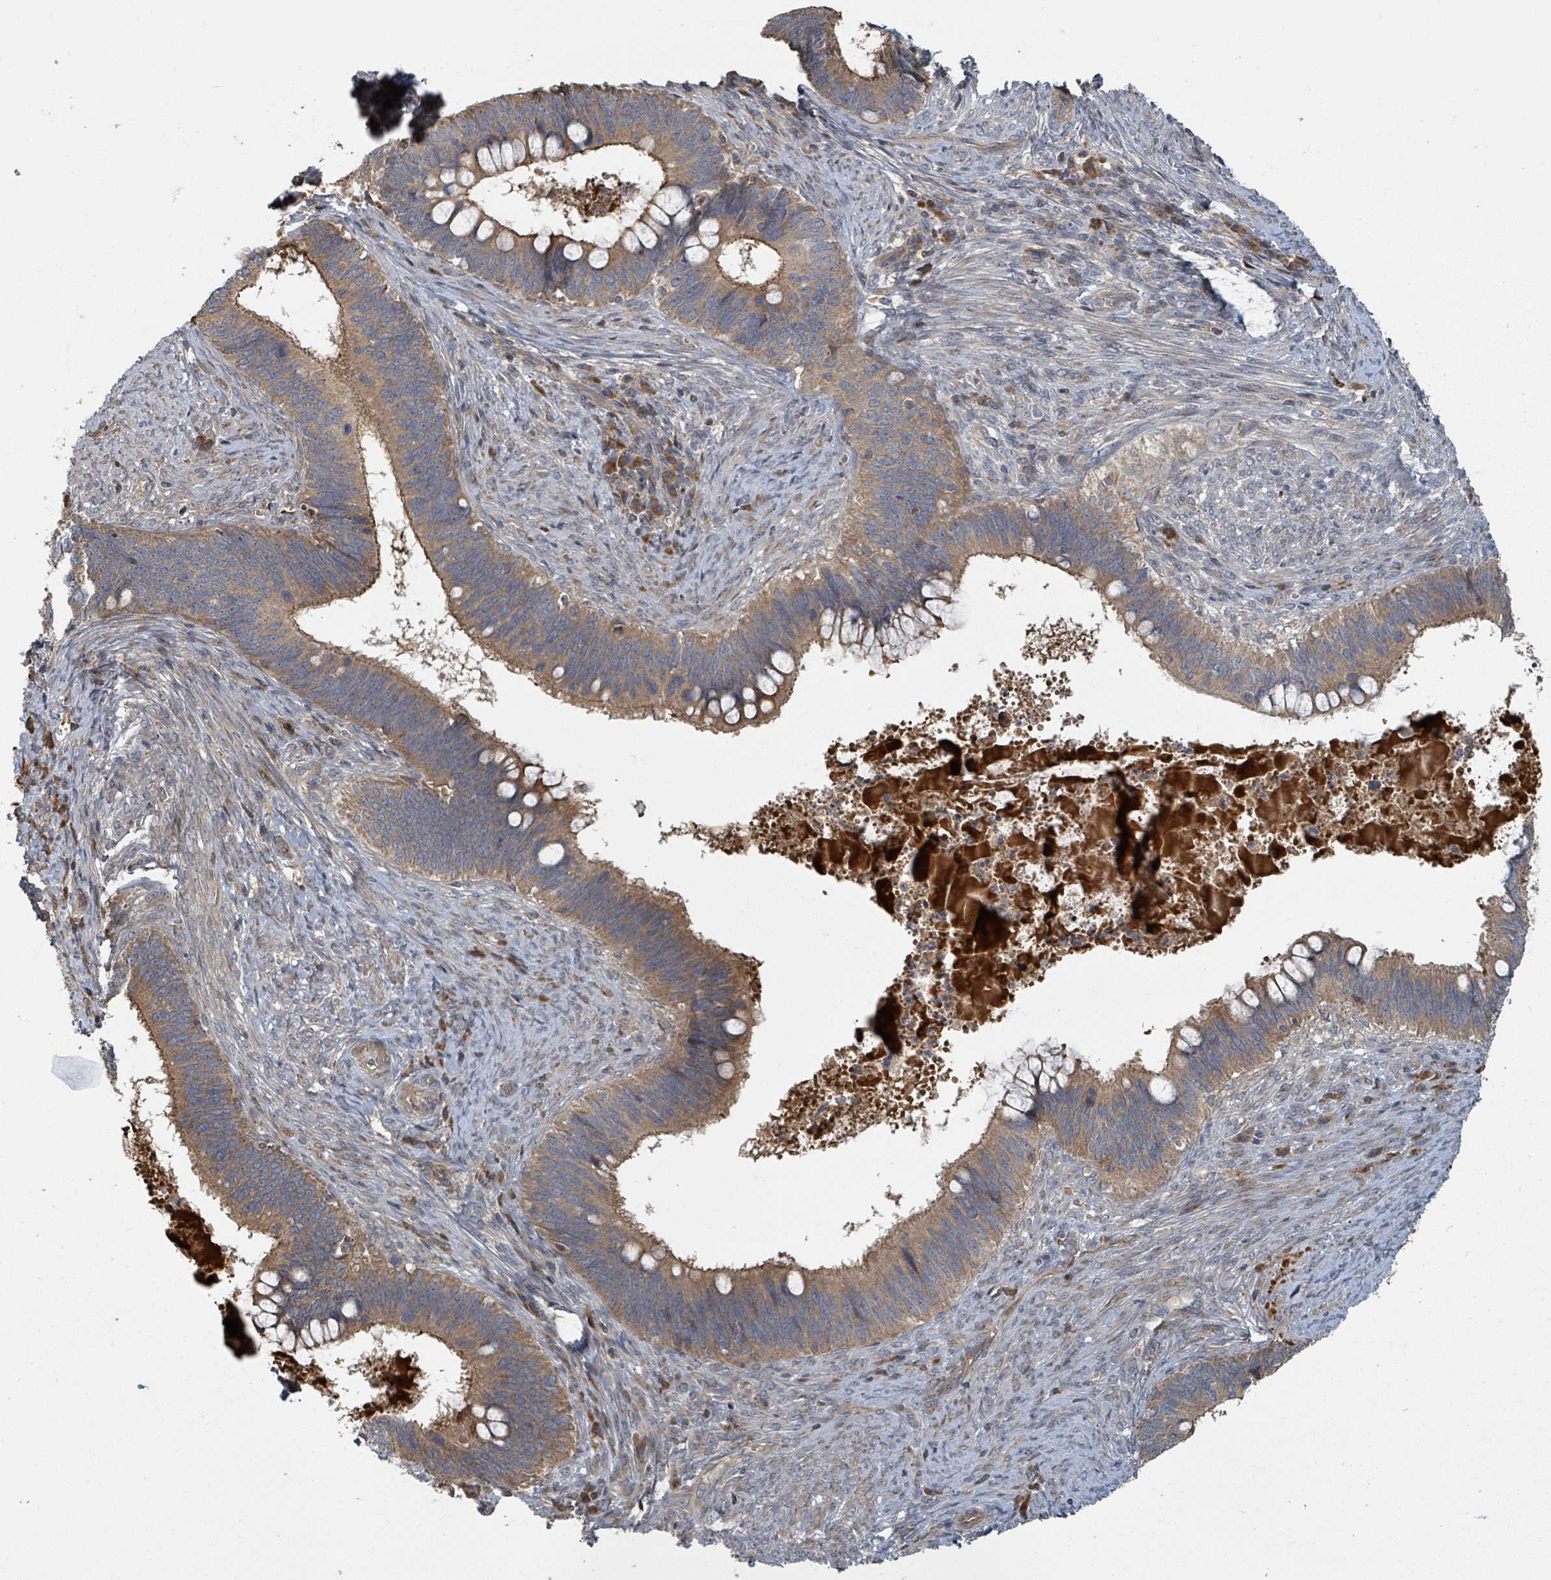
{"staining": {"intensity": "moderate", "quantity": ">75%", "location": "cytoplasmic/membranous"}, "tissue": "cervical cancer", "cell_type": "Tumor cells", "image_type": "cancer", "snomed": [{"axis": "morphology", "description": "Adenocarcinoma, NOS"}, {"axis": "topography", "description": "Cervix"}], "caption": "Tumor cells demonstrate moderate cytoplasmic/membranous staining in approximately >75% of cells in cervical cancer.", "gene": "DPM1", "patient": {"sex": "female", "age": 42}}